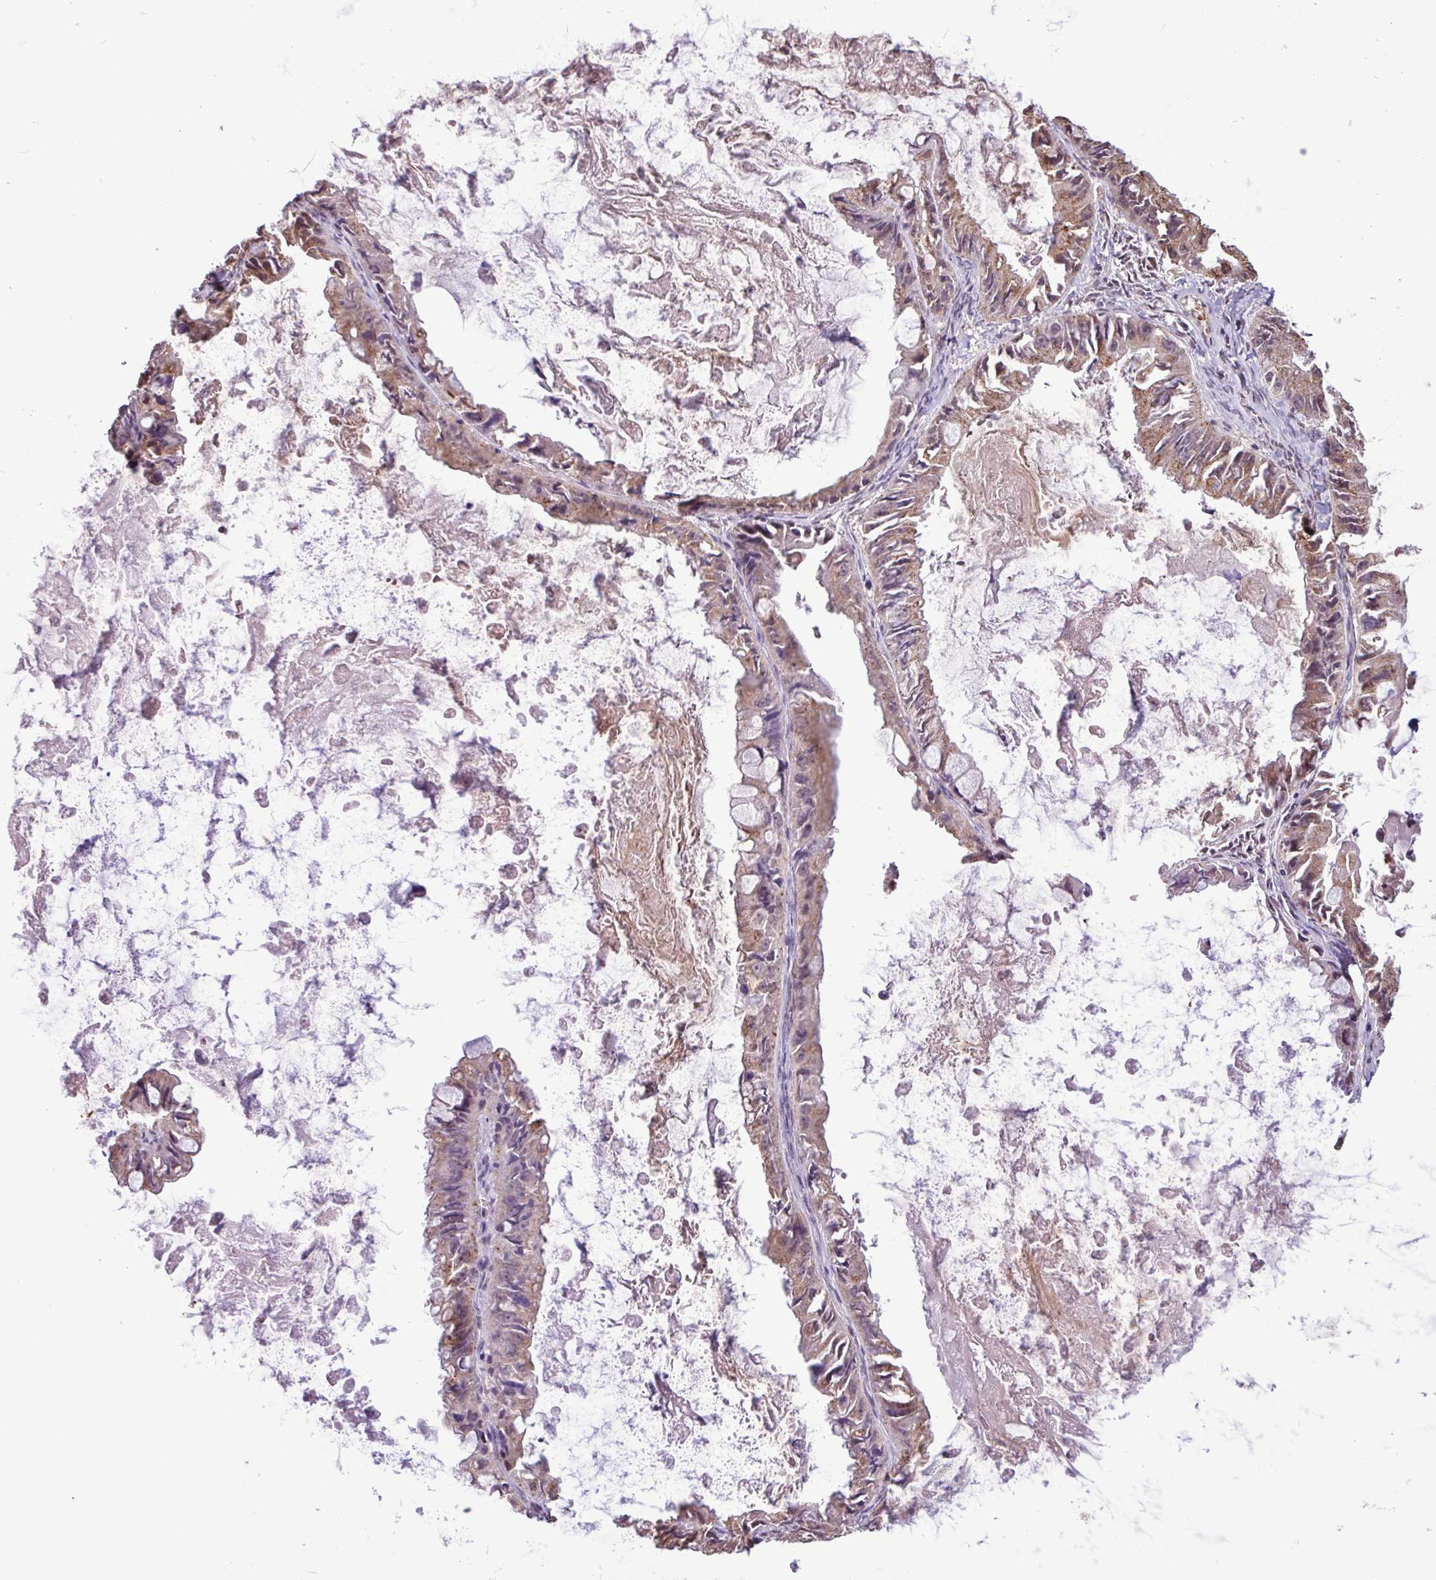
{"staining": {"intensity": "moderate", "quantity": "25%-75%", "location": "cytoplasmic/membranous"}, "tissue": "ovarian cancer", "cell_type": "Tumor cells", "image_type": "cancer", "snomed": [{"axis": "morphology", "description": "Cystadenocarcinoma, mucinous, NOS"}, {"axis": "topography", "description": "Ovary"}], "caption": "Ovarian cancer tissue shows moderate cytoplasmic/membranous positivity in about 25%-75% of tumor cells, visualized by immunohistochemistry.", "gene": "CHST11", "patient": {"sex": "female", "age": 61}}